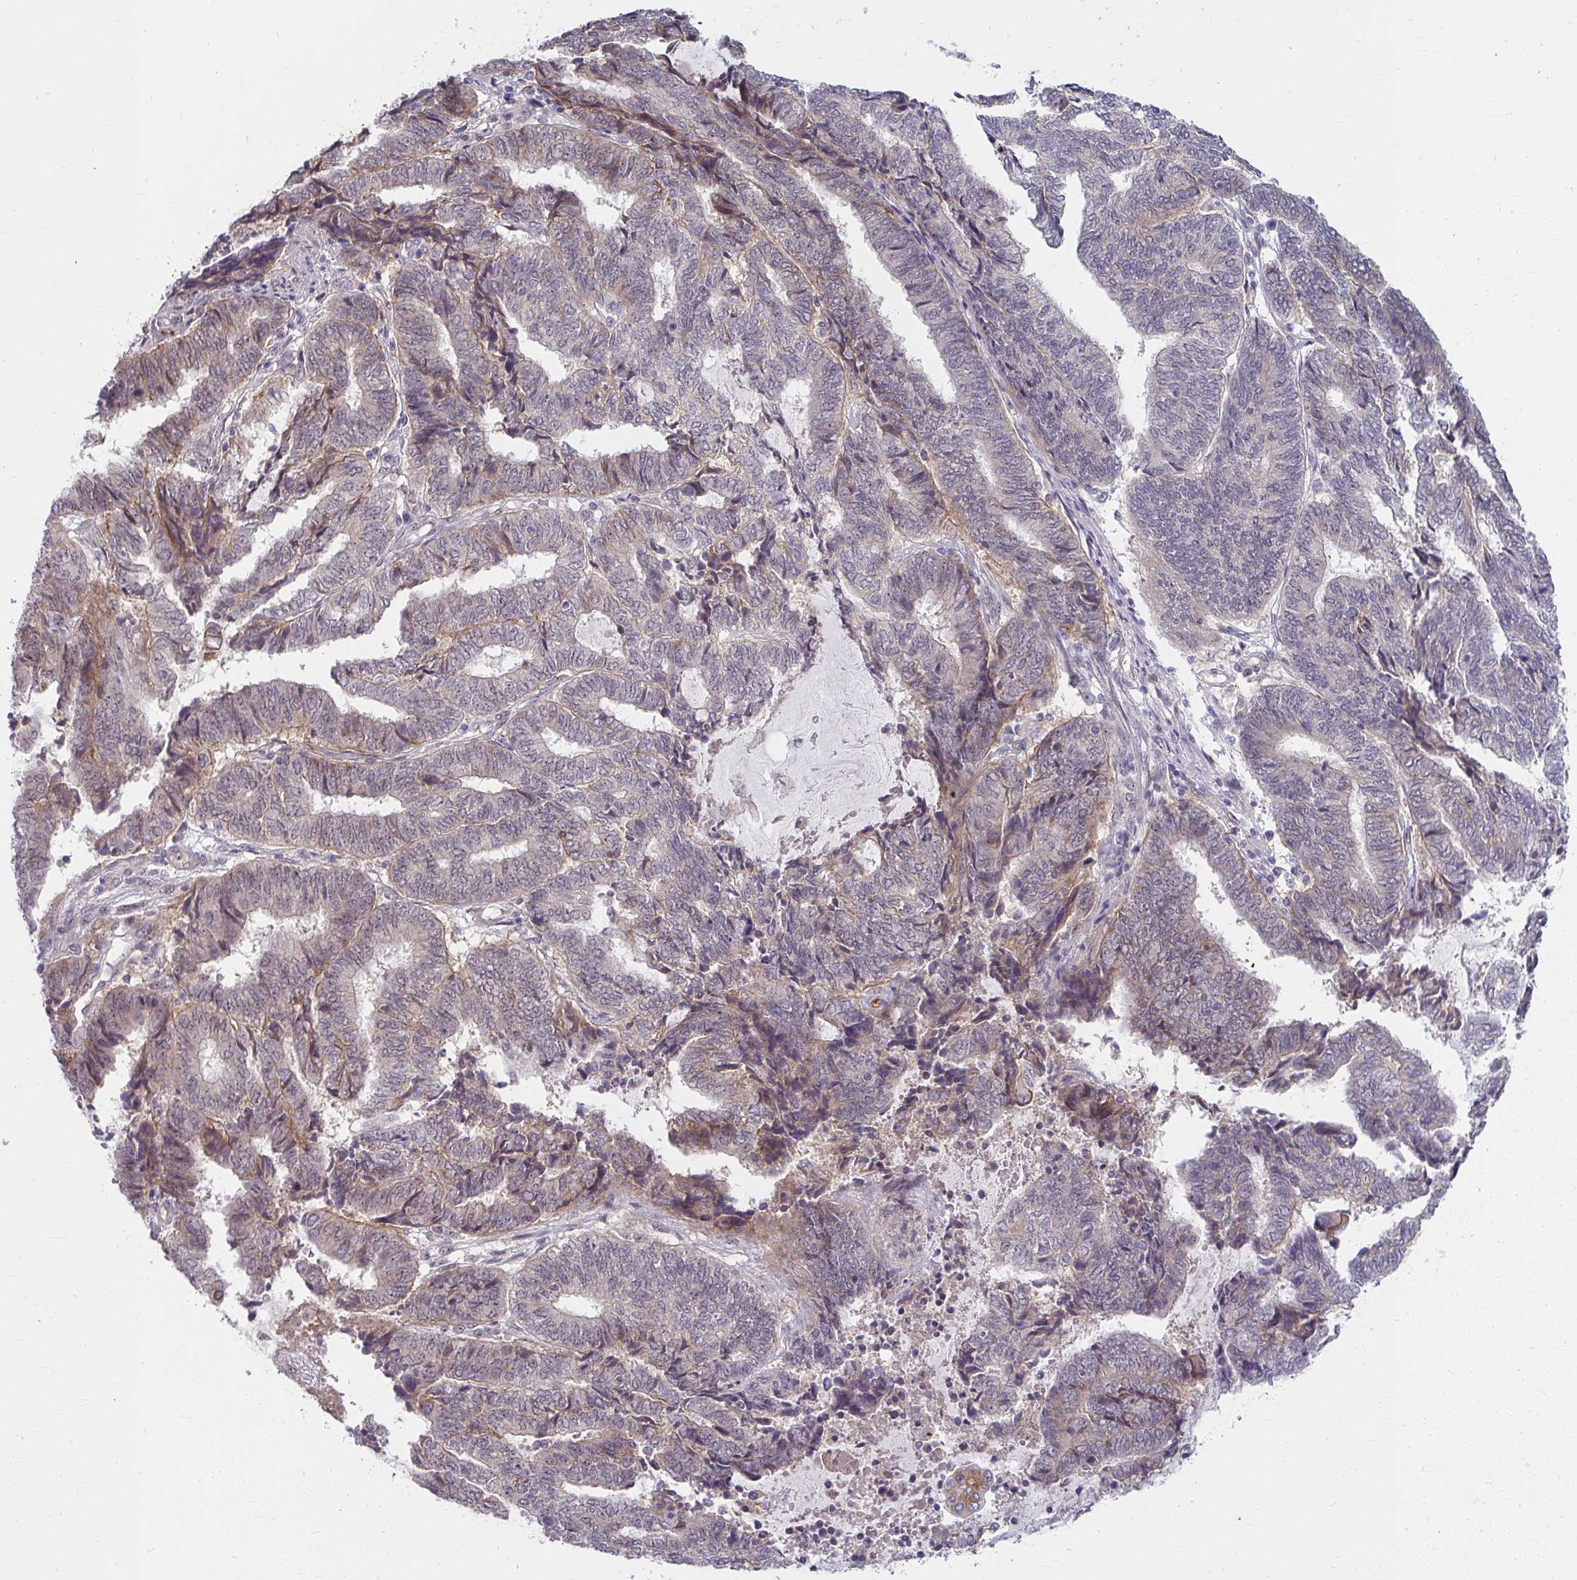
{"staining": {"intensity": "weak", "quantity": "<25%", "location": "cytoplasmic/membranous"}, "tissue": "endometrial cancer", "cell_type": "Tumor cells", "image_type": "cancer", "snomed": [{"axis": "morphology", "description": "Adenocarcinoma, NOS"}, {"axis": "topography", "description": "Uterus"}, {"axis": "topography", "description": "Endometrium"}], "caption": "Tumor cells are negative for brown protein staining in endometrial cancer.", "gene": "MUS81", "patient": {"sex": "female", "age": 70}}